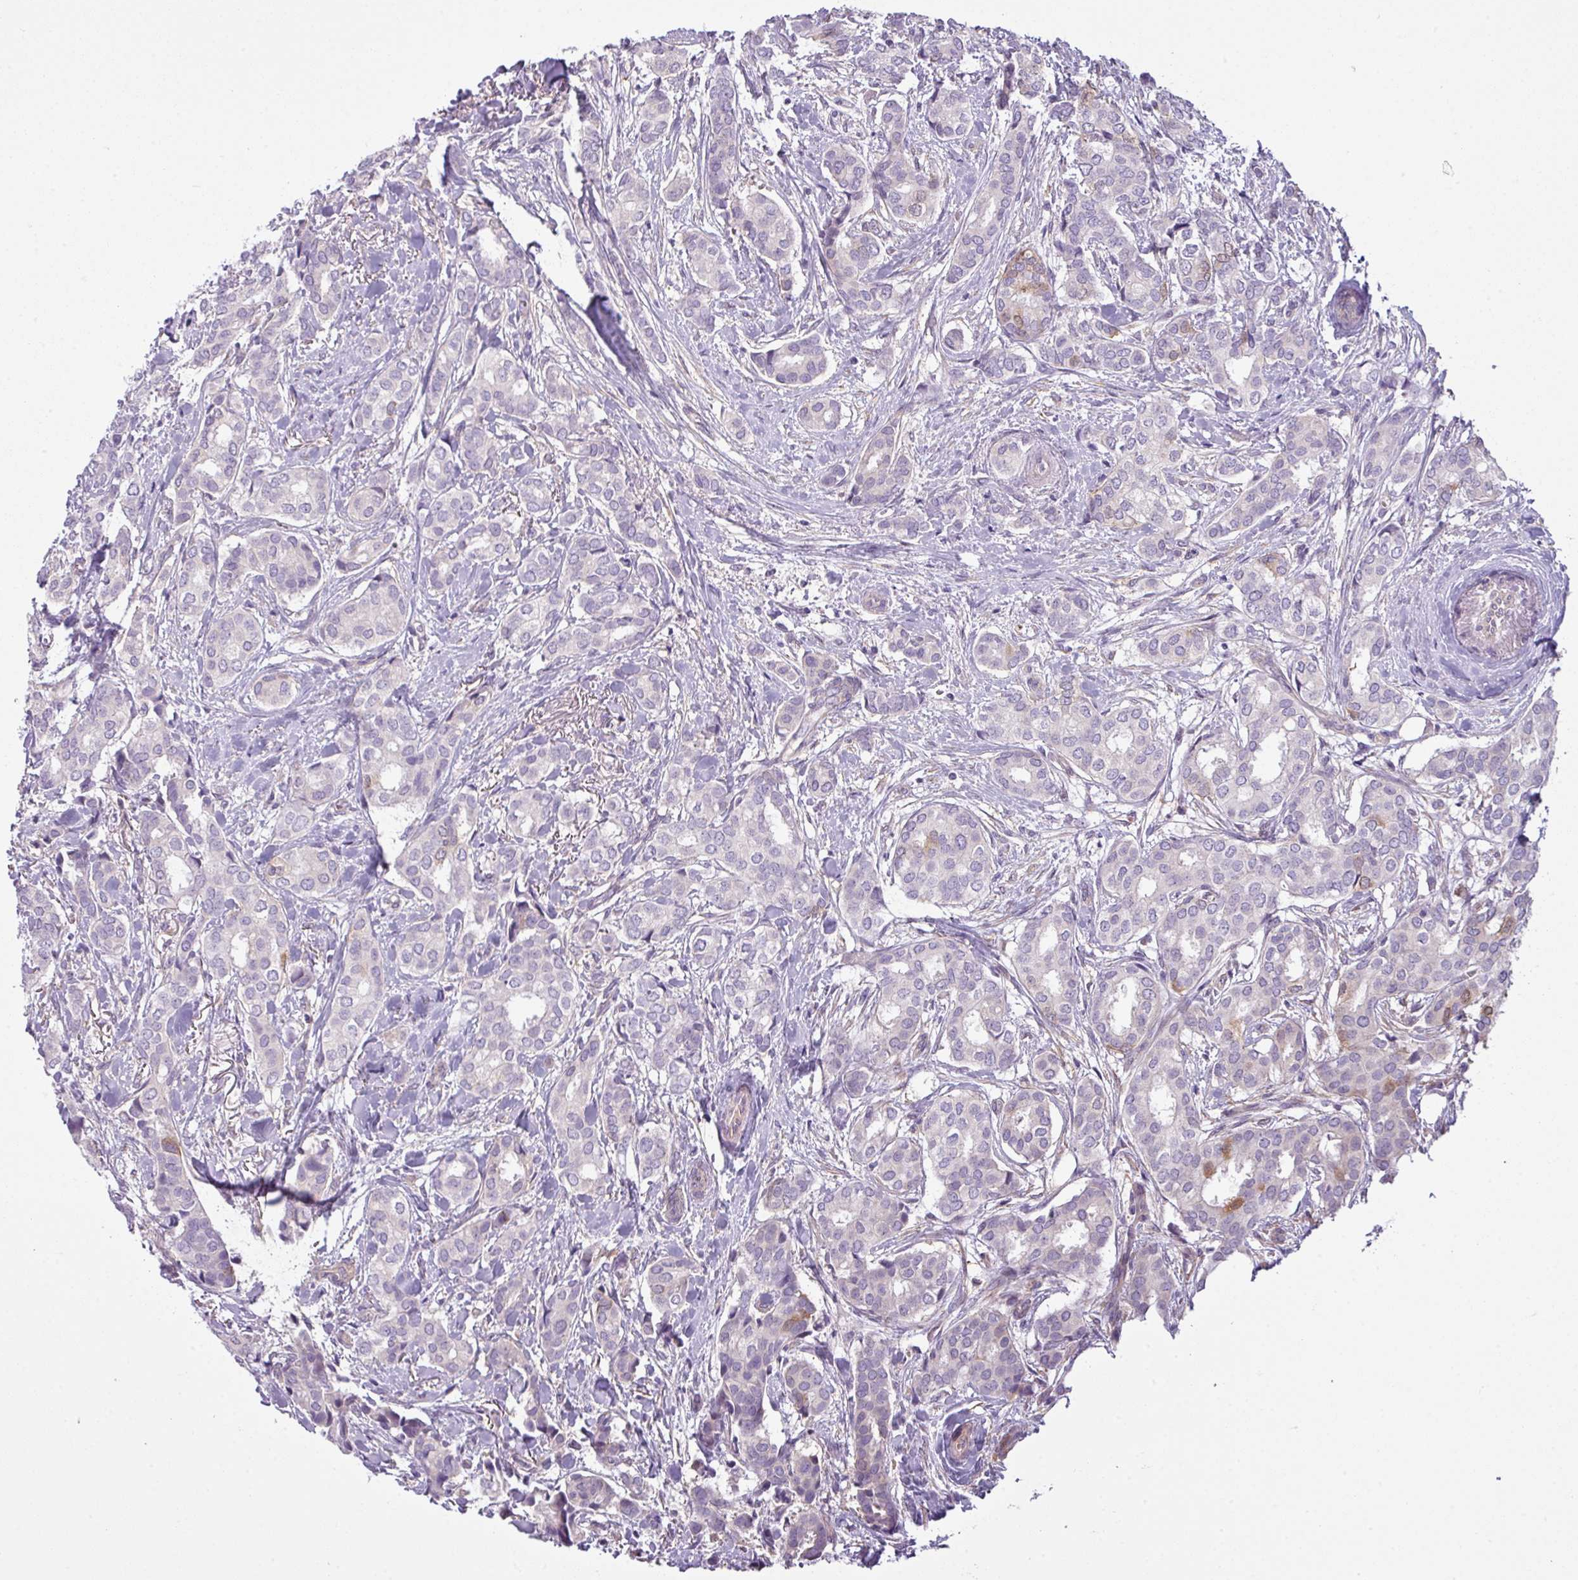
{"staining": {"intensity": "weak", "quantity": "<25%", "location": "cytoplasmic/membranous"}, "tissue": "breast cancer", "cell_type": "Tumor cells", "image_type": "cancer", "snomed": [{"axis": "morphology", "description": "Duct carcinoma"}, {"axis": "topography", "description": "Breast"}], "caption": "Human invasive ductal carcinoma (breast) stained for a protein using IHC reveals no expression in tumor cells.", "gene": "CAMK2B", "patient": {"sex": "female", "age": 73}}